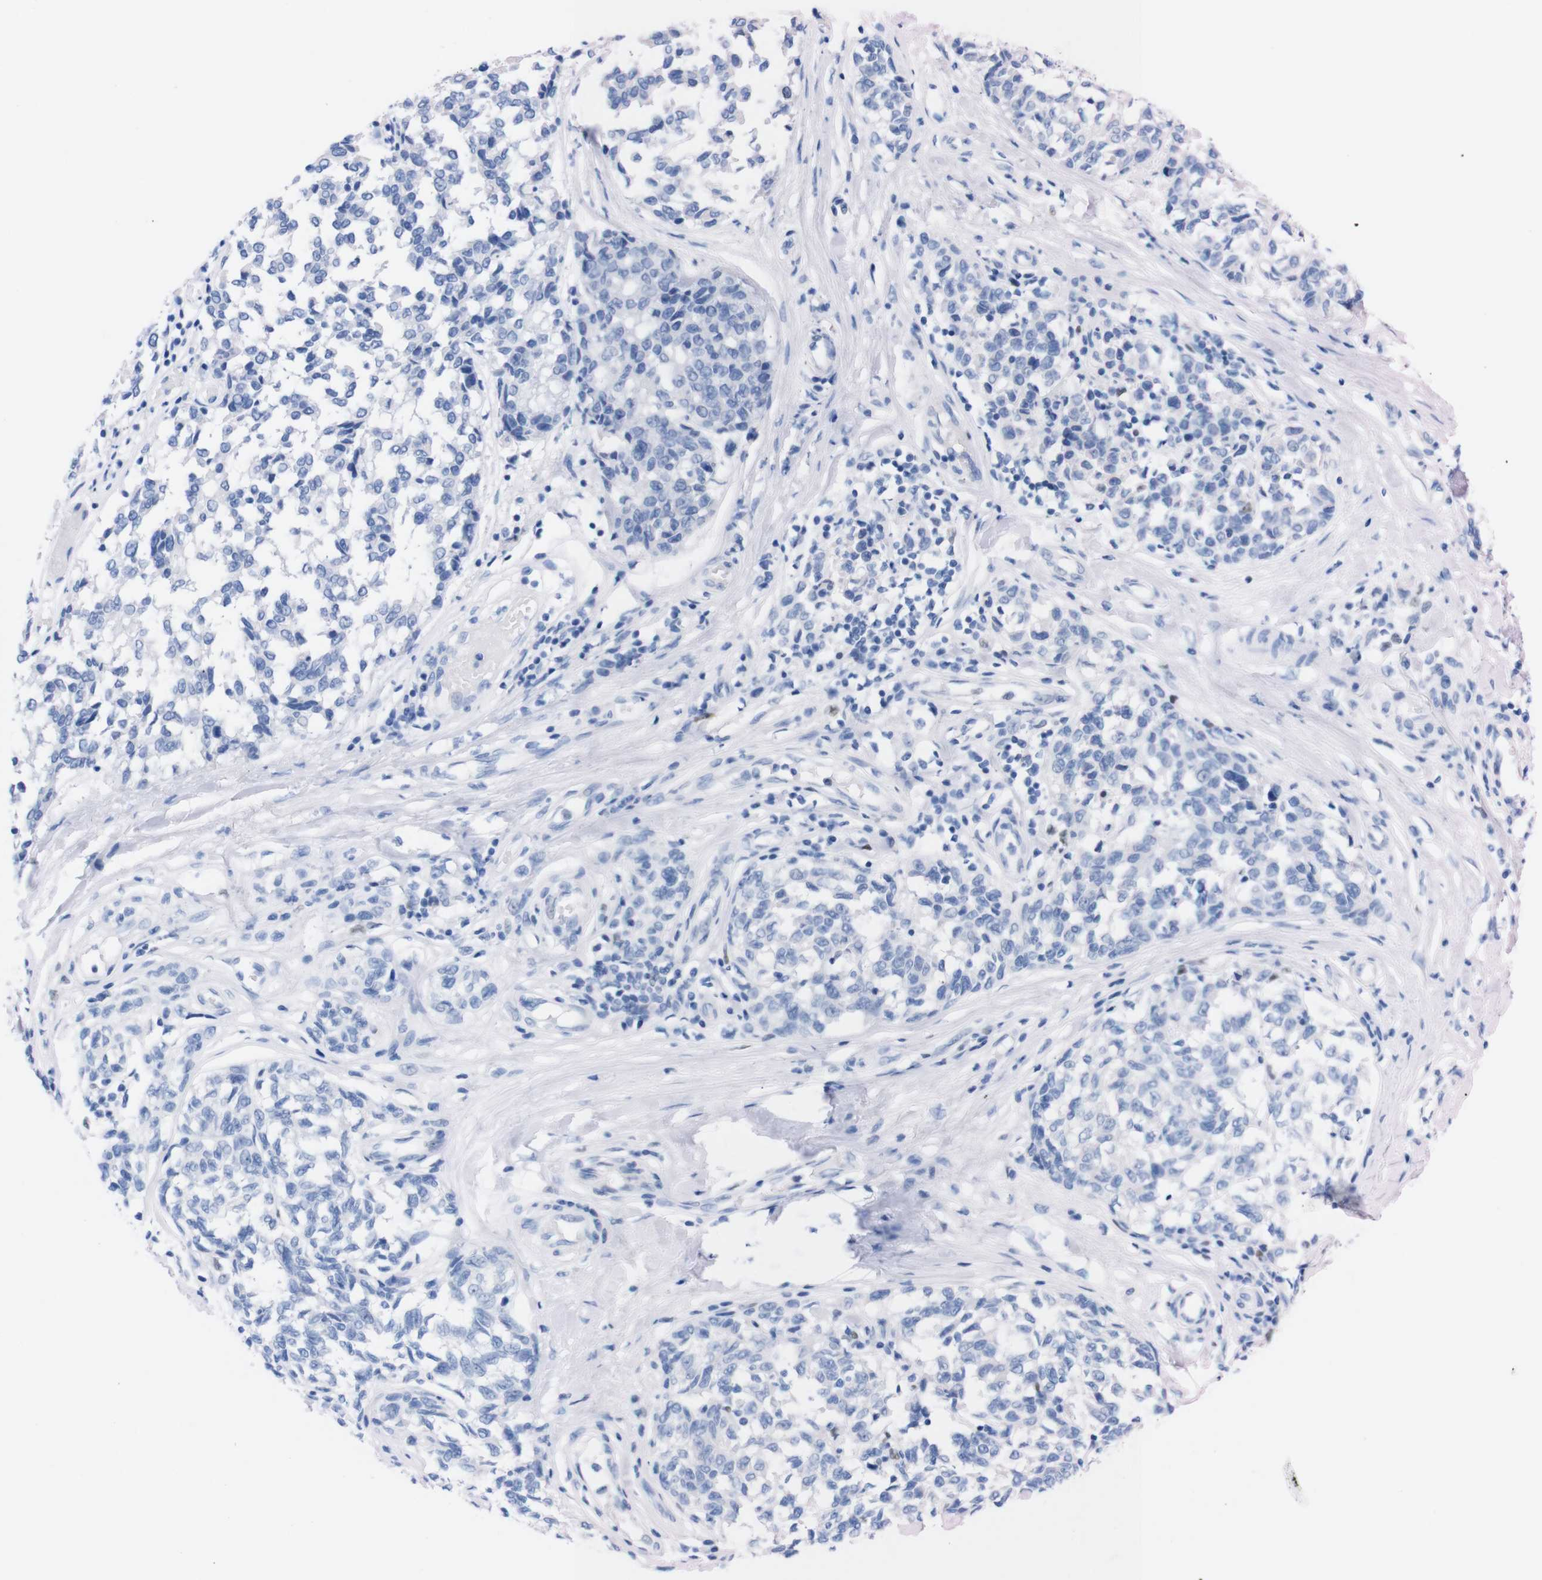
{"staining": {"intensity": "negative", "quantity": "none", "location": "none"}, "tissue": "melanoma", "cell_type": "Tumor cells", "image_type": "cancer", "snomed": [{"axis": "morphology", "description": "Malignant melanoma, NOS"}, {"axis": "topography", "description": "Skin"}], "caption": "Immunohistochemistry (IHC) micrograph of malignant melanoma stained for a protein (brown), which demonstrates no positivity in tumor cells.", "gene": "P2RY12", "patient": {"sex": "female", "age": 64}}